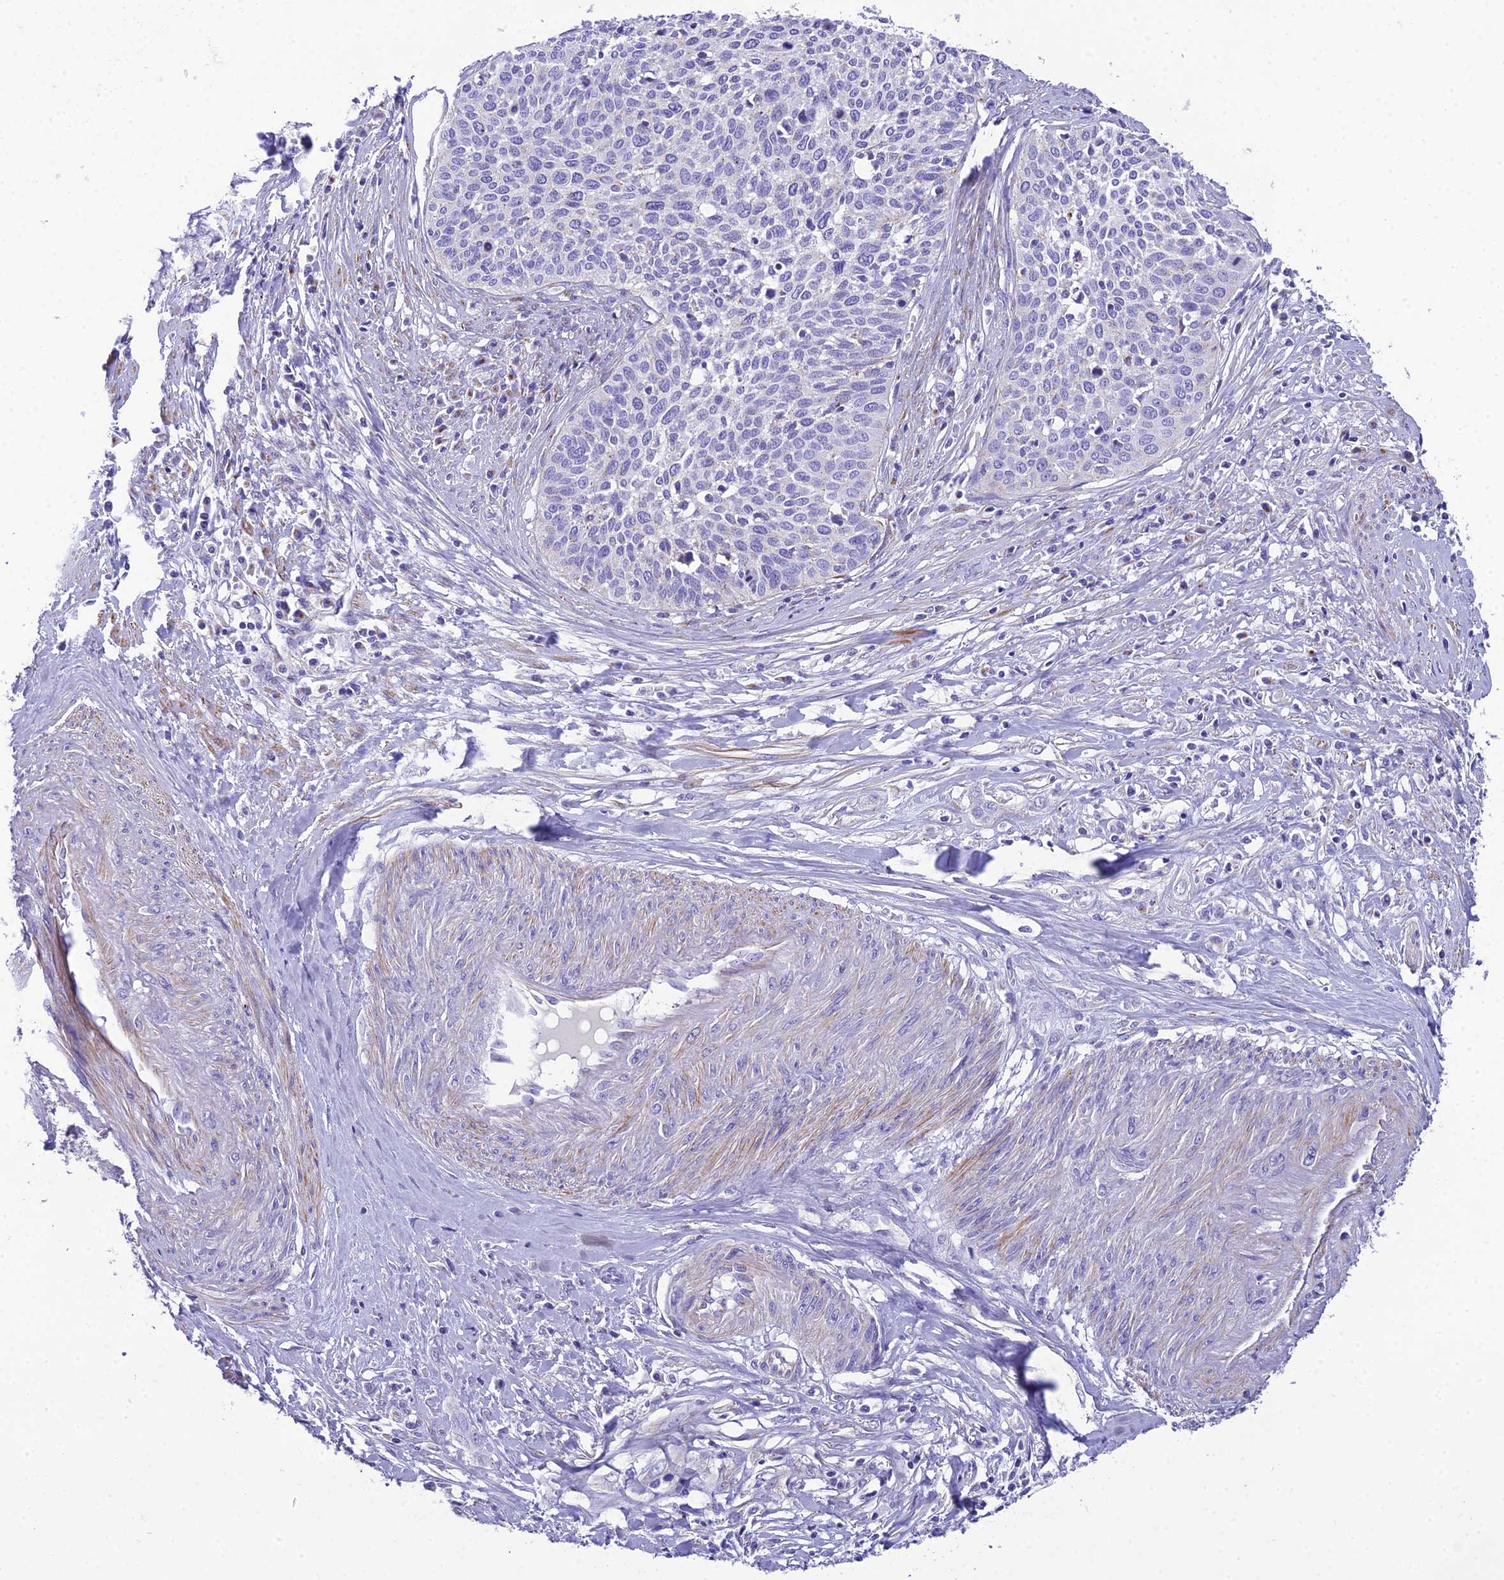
{"staining": {"intensity": "negative", "quantity": "none", "location": "none"}, "tissue": "cervical cancer", "cell_type": "Tumor cells", "image_type": "cancer", "snomed": [{"axis": "morphology", "description": "Squamous cell carcinoma, NOS"}, {"axis": "topography", "description": "Cervix"}], "caption": "IHC image of neoplastic tissue: human cervical squamous cell carcinoma stained with DAB displays no significant protein positivity in tumor cells.", "gene": "GFRA1", "patient": {"sex": "female", "age": 34}}